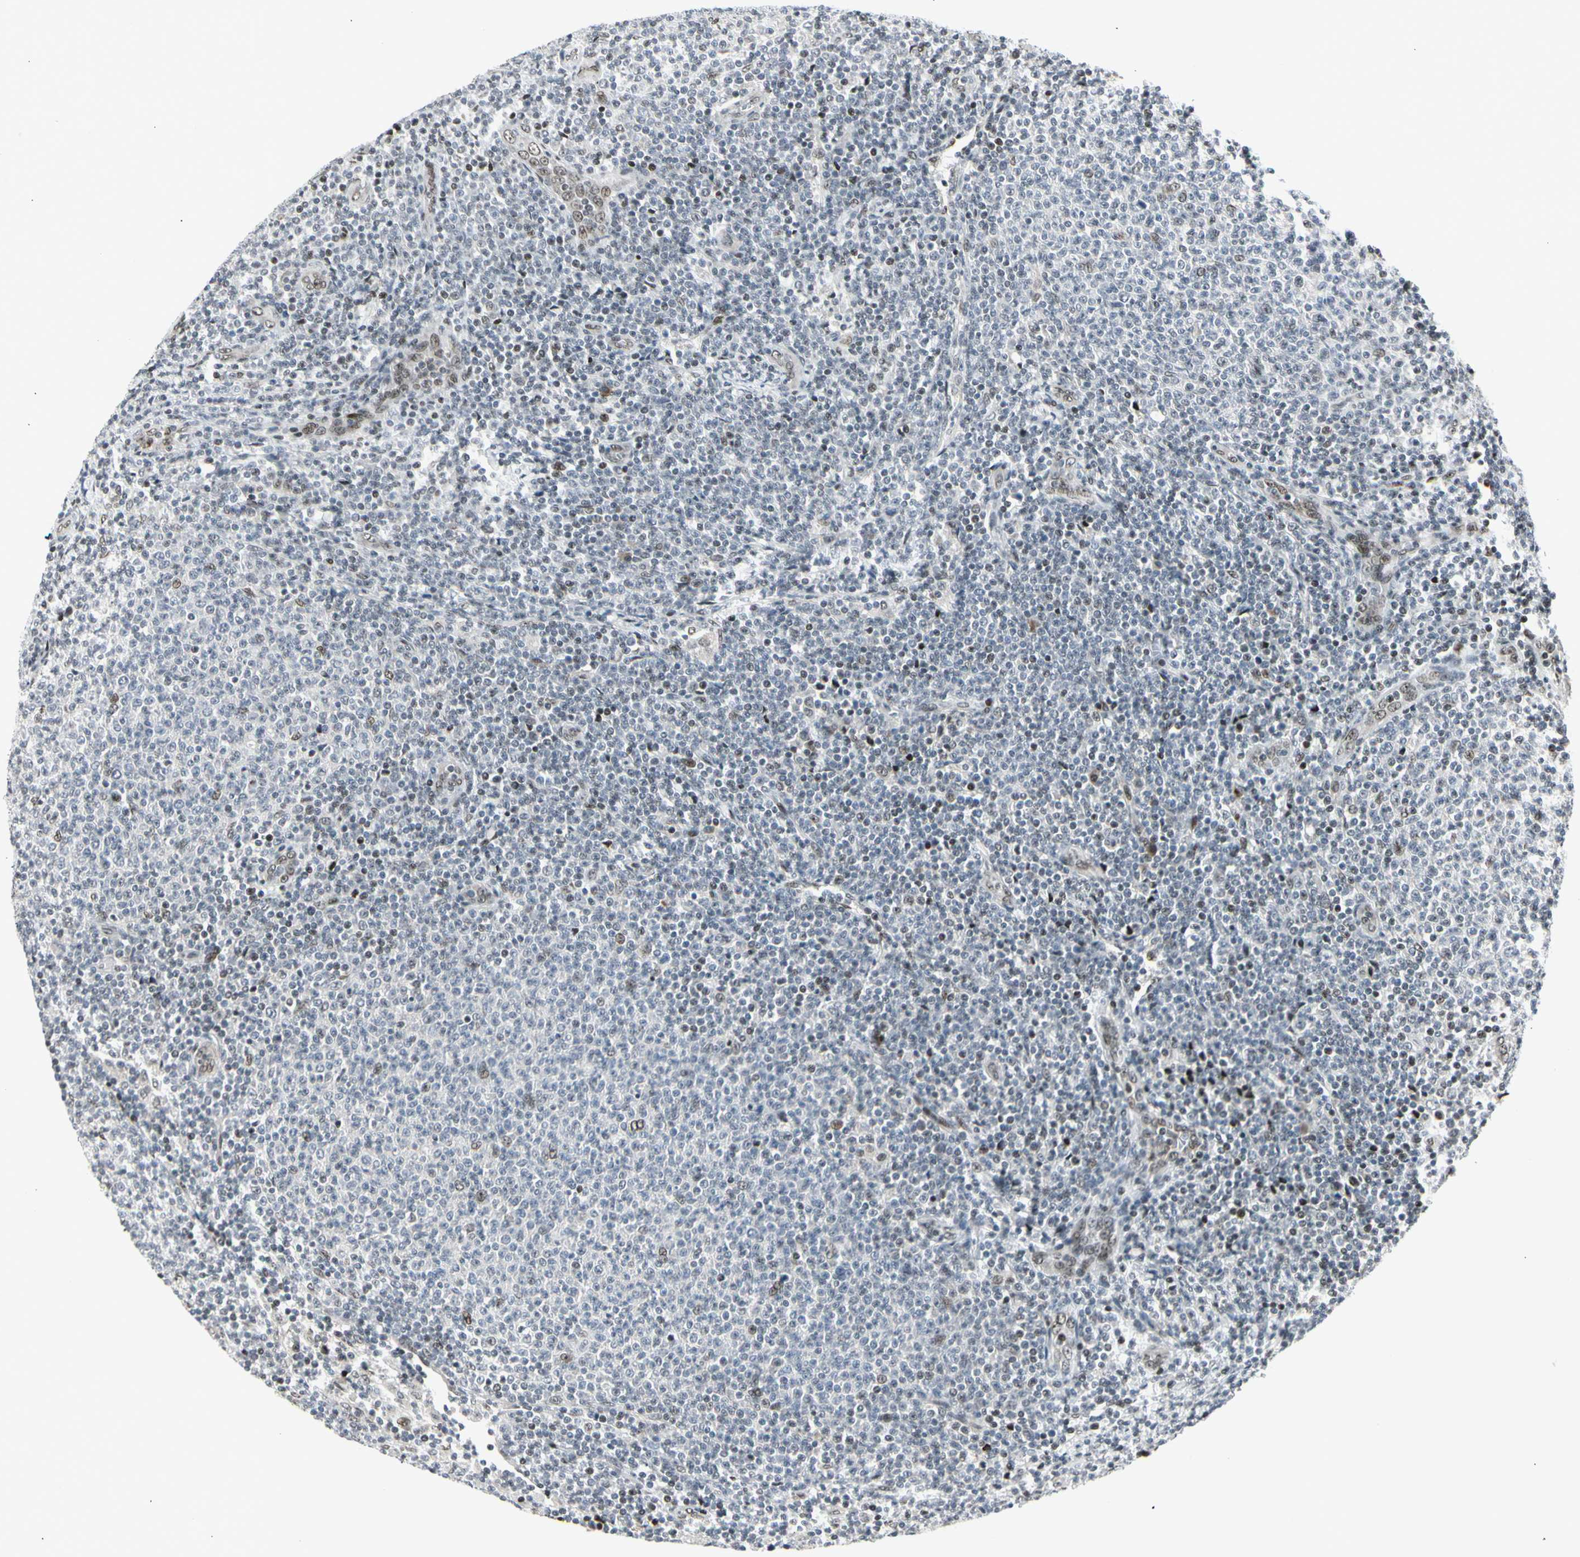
{"staining": {"intensity": "moderate", "quantity": "<25%", "location": "nuclear"}, "tissue": "lymphoma", "cell_type": "Tumor cells", "image_type": "cancer", "snomed": [{"axis": "morphology", "description": "Malignant lymphoma, non-Hodgkin's type, Low grade"}, {"axis": "topography", "description": "Lymph node"}], "caption": "Low-grade malignant lymphoma, non-Hodgkin's type tissue exhibits moderate nuclear positivity in approximately <25% of tumor cells, visualized by immunohistochemistry.", "gene": "FOXJ2", "patient": {"sex": "male", "age": 66}}